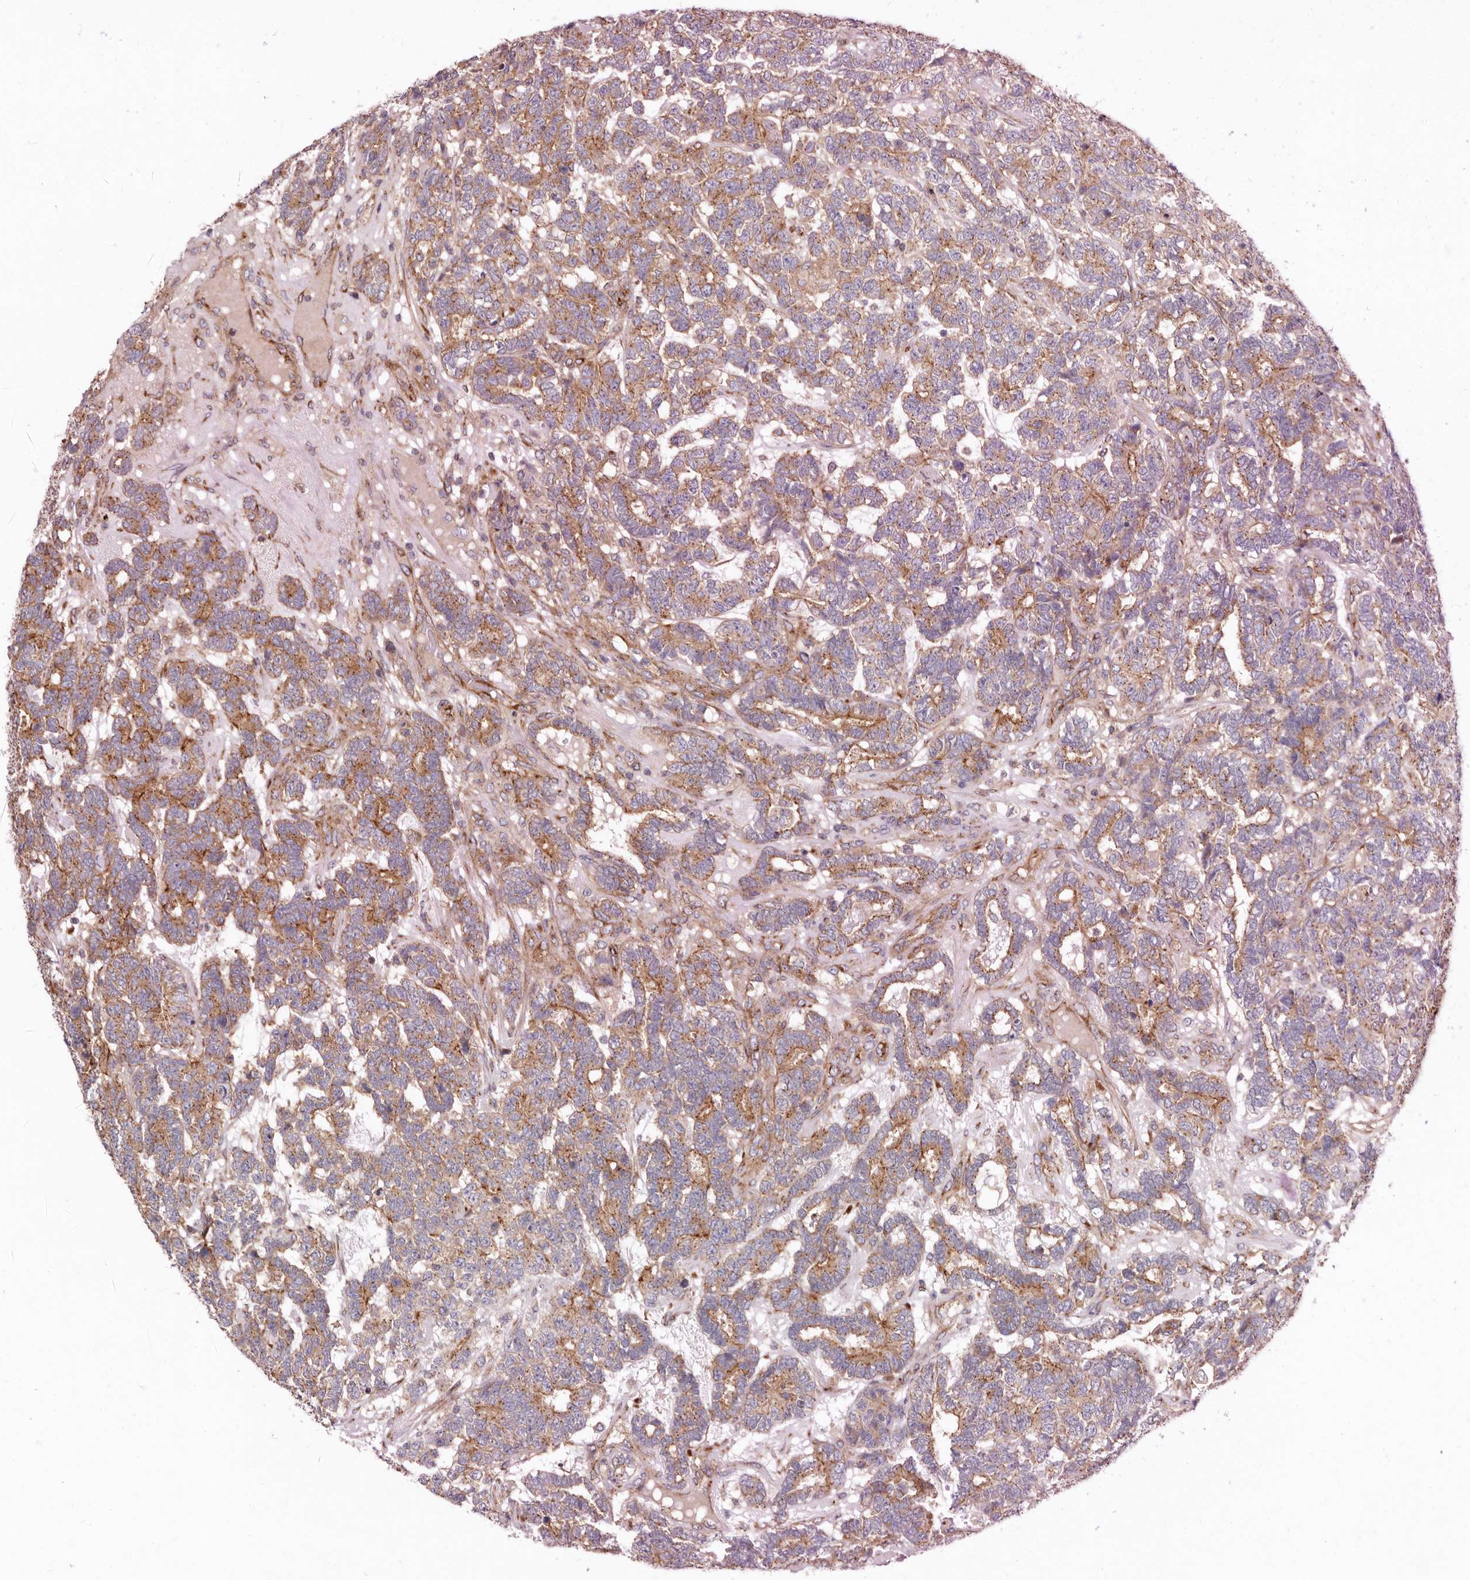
{"staining": {"intensity": "moderate", "quantity": ">75%", "location": "cytoplasmic/membranous"}, "tissue": "testis cancer", "cell_type": "Tumor cells", "image_type": "cancer", "snomed": [{"axis": "morphology", "description": "Carcinoma, Embryonal, NOS"}, {"axis": "topography", "description": "Testis"}], "caption": "This micrograph reveals immunohistochemistry staining of human testis embryonal carcinoma, with medium moderate cytoplasmic/membranous expression in approximately >75% of tumor cells.", "gene": "LUZP1", "patient": {"sex": "male", "age": 26}}